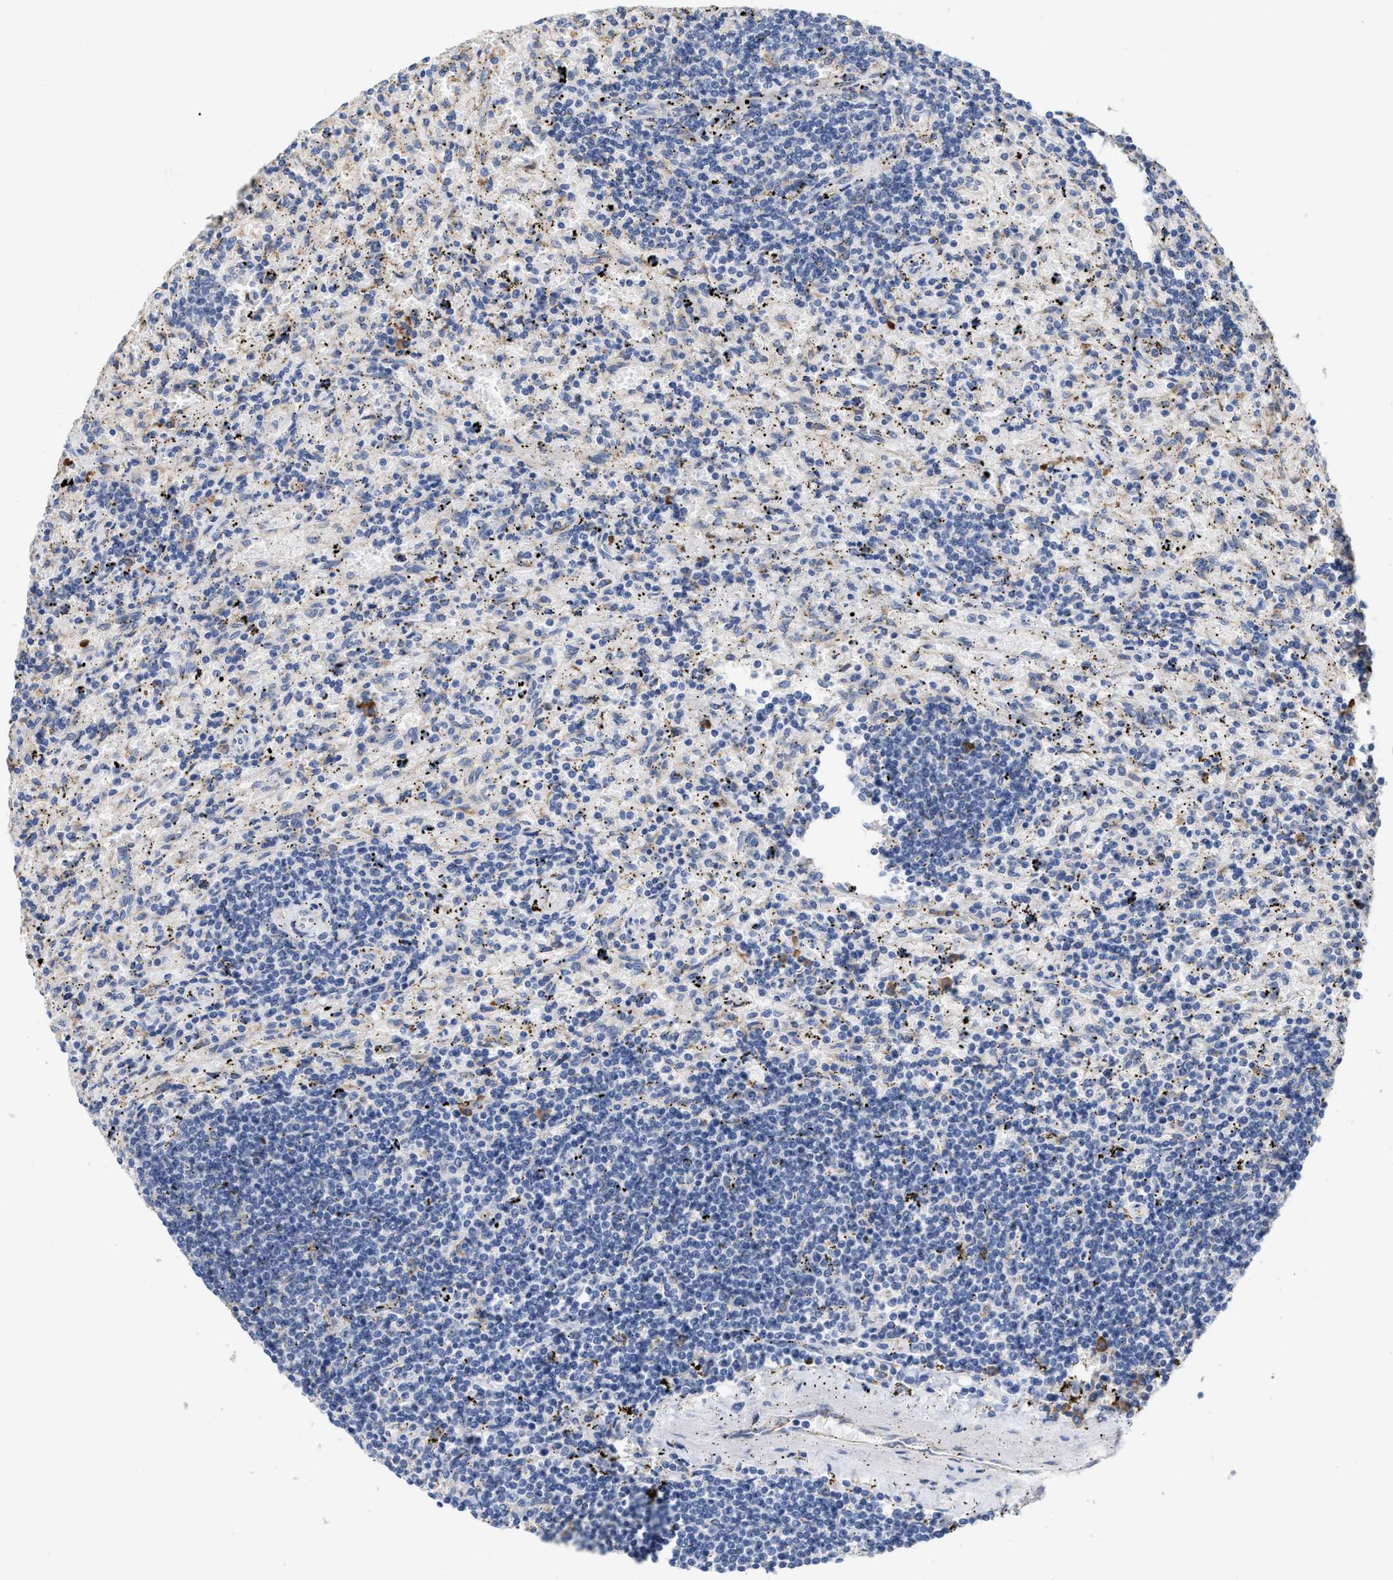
{"staining": {"intensity": "negative", "quantity": "none", "location": "none"}, "tissue": "lymphoma", "cell_type": "Tumor cells", "image_type": "cancer", "snomed": [{"axis": "morphology", "description": "Malignant lymphoma, non-Hodgkin's type, Low grade"}, {"axis": "topography", "description": "Spleen"}], "caption": "Human lymphoma stained for a protein using immunohistochemistry (IHC) exhibits no positivity in tumor cells.", "gene": "RYR2", "patient": {"sex": "male", "age": 76}}